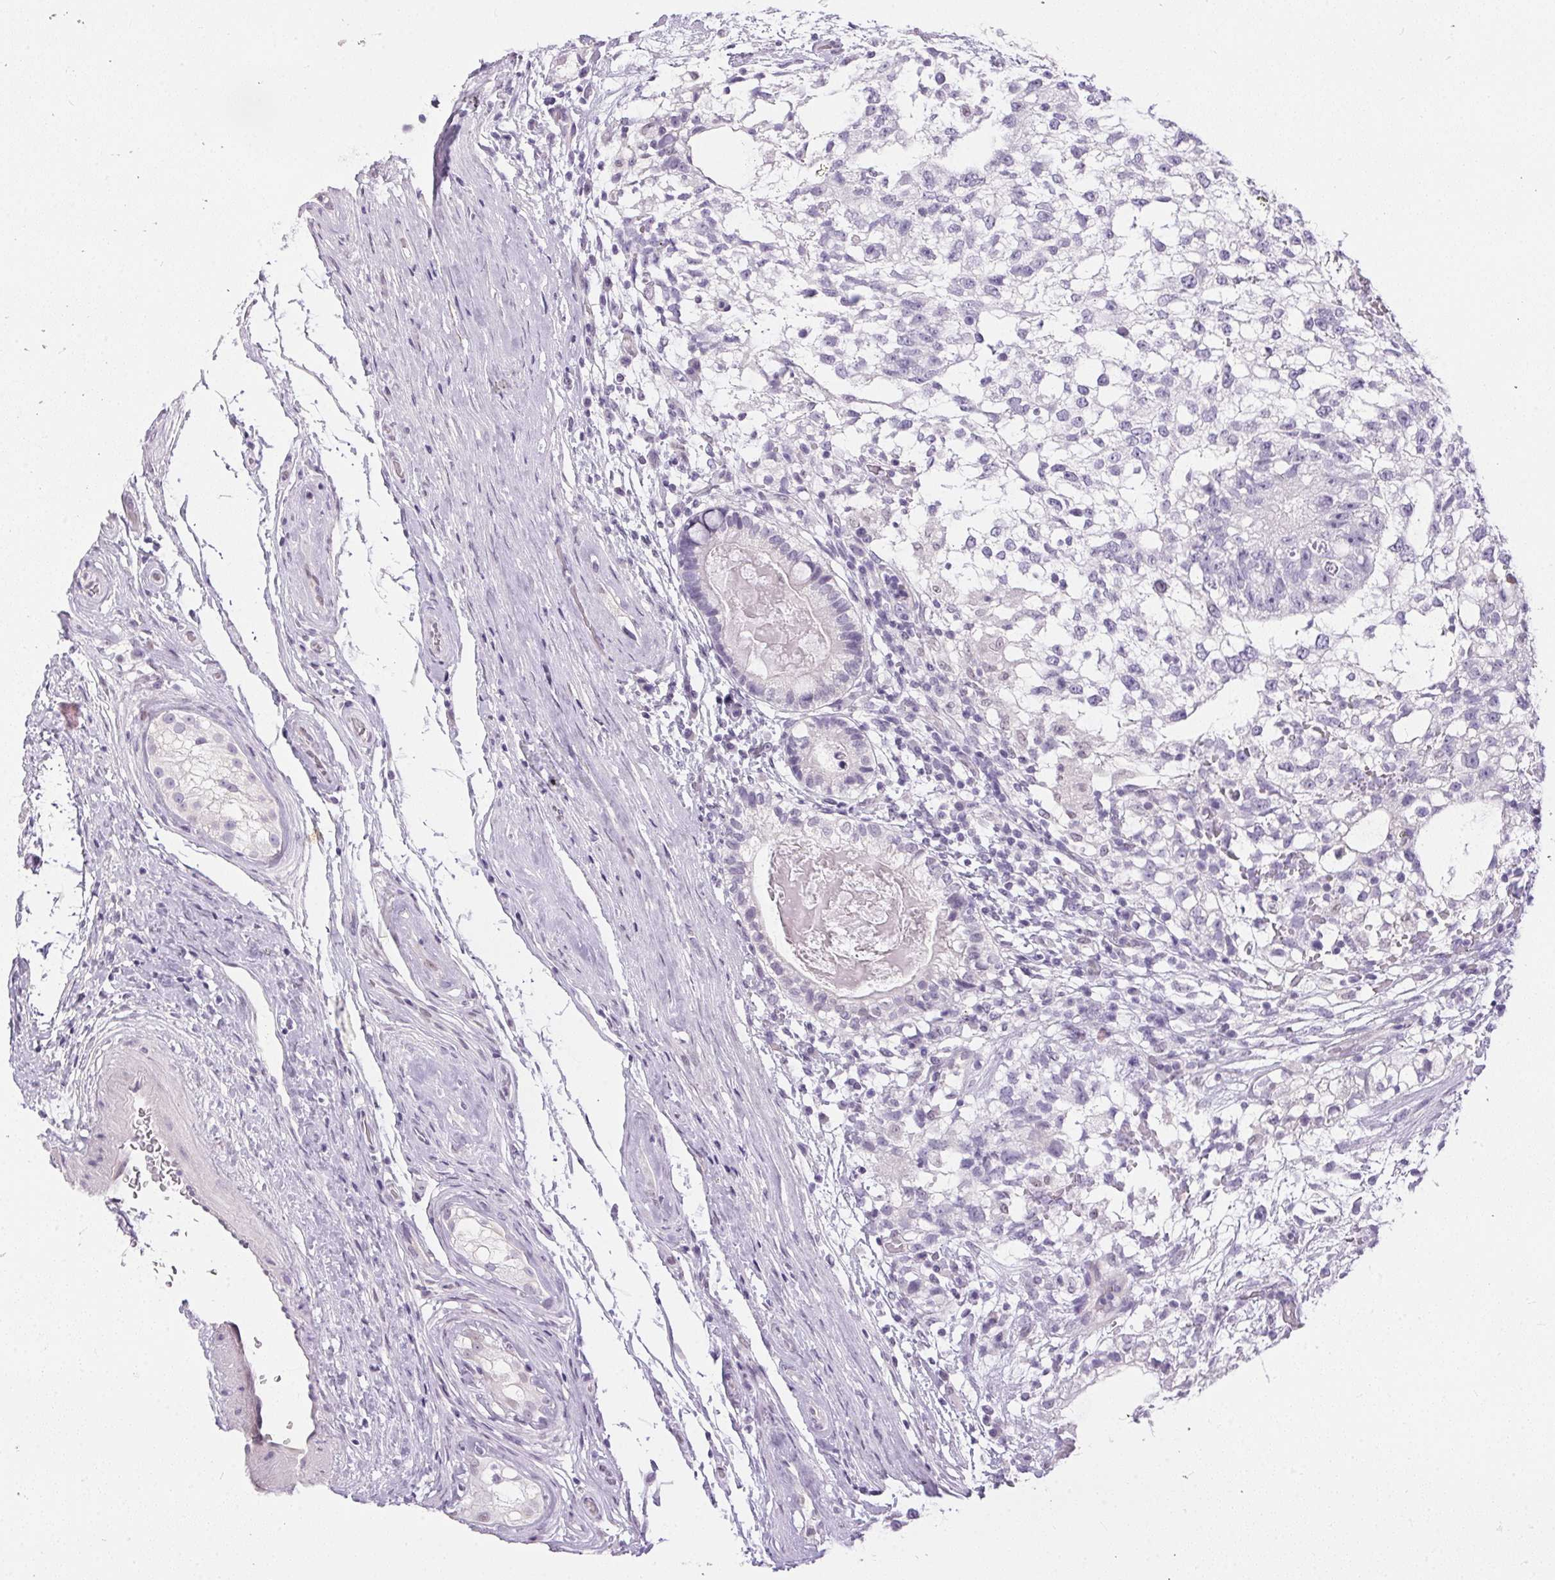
{"staining": {"intensity": "negative", "quantity": "none", "location": "none"}, "tissue": "testis cancer", "cell_type": "Tumor cells", "image_type": "cancer", "snomed": [{"axis": "morphology", "description": "Seminoma, NOS"}, {"axis": "morphology", "description": "Carcinoma, Embryonal, NOS"}, {"axis": "topography", "description": "Testis"}], "caption": "Protein analysis of seminoma (testis) shows no significant expression in tumor cells.", "gene": "GBP6", "patient": {"sex": "male", "age": 41}}